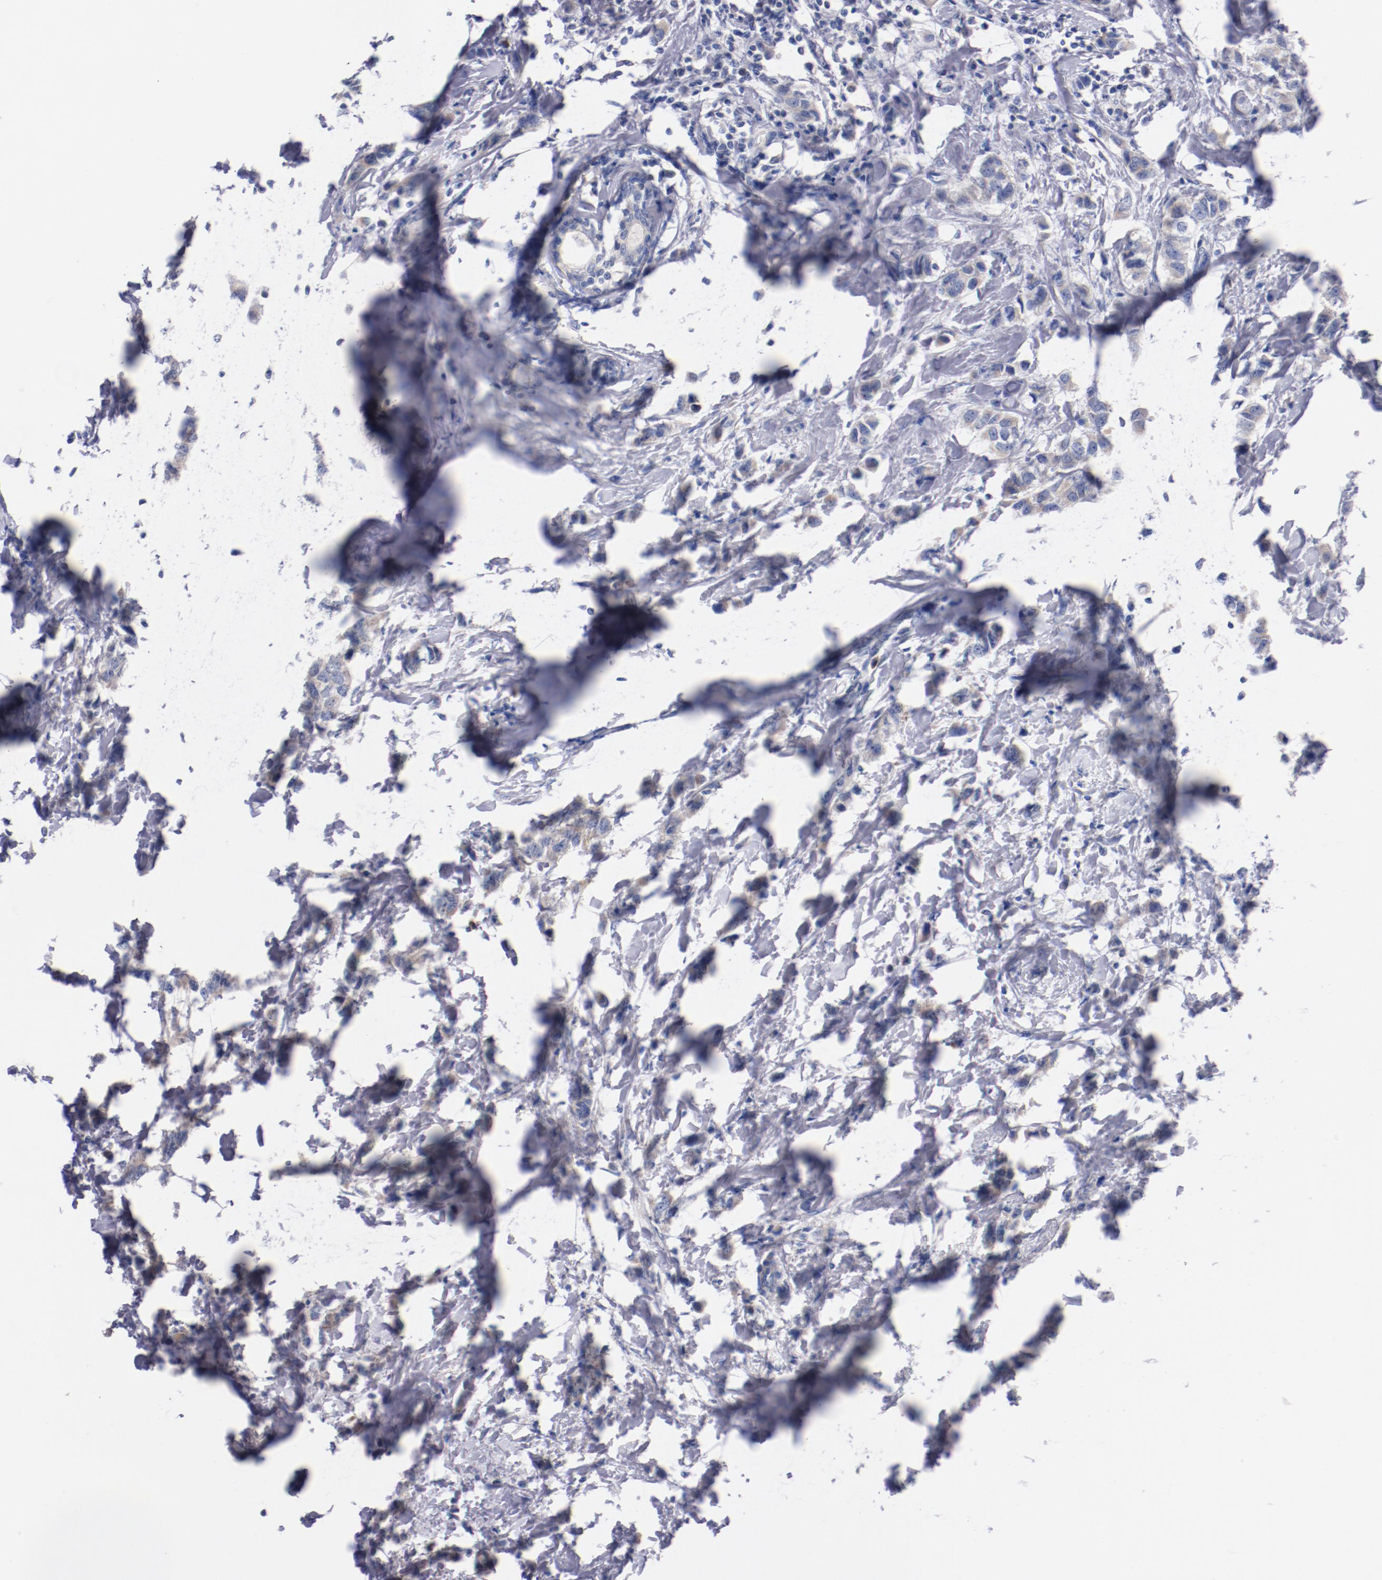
{"staining": {"intensity": "negative", "quantity": "none", "location": "none"}, "tissue": "breast cancer", "cell_type": "Tumor cells", "image_type": "cancer", "snomed": [{"axis": "morphology", "description": "Normal tissue, NOS"}, {"axis": "morphology", "description": "Duct carcinoma"}, {"axis": "topography", "description": "Breast"}], "caption": "High magnification brightfield microscopy of breast cancer (infiltrating ductal carcinoma) stained with DAB (brown) and counterstained with hematoxylin (blue): tumor cells show no significant staining.", "gene": "CNTNAP2", "patient": {"sex": "female", "age": 50}}